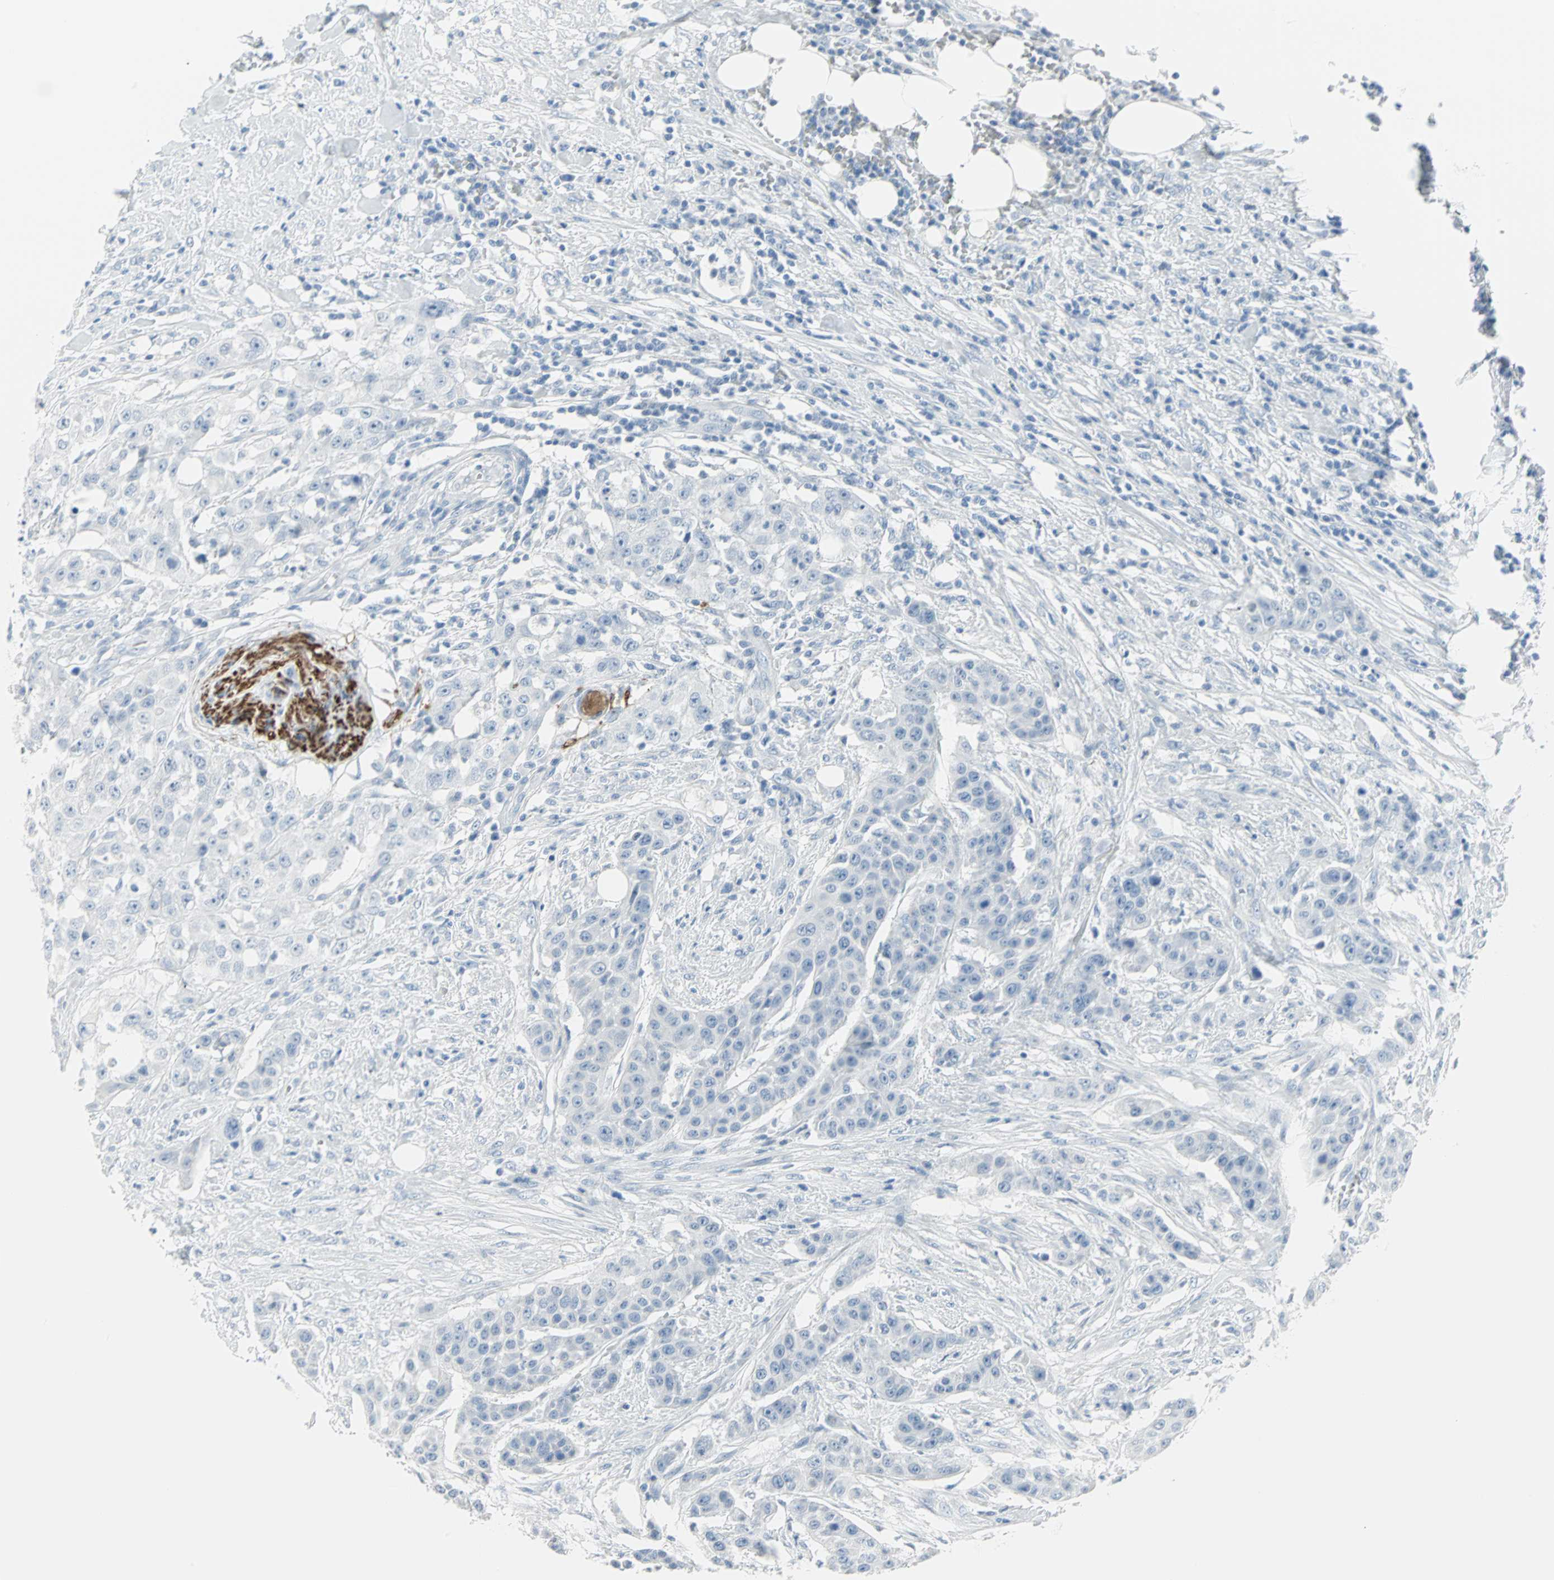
{"staining": {"intensity": "negative", "quantity": "none", "location": "none"}, "tissue": "urothelial cancer", "cell_type": "Tumor cells", "image_type": "cancer", "snomed": [{"axis": "morphology", "description": "Urothelial carcinoma, High grade"}, {"axis": "topography", "description": "Urinary bladder"}], "caption": "An image of high-grade urothelial carcinoma stained for a protein exhibits no brown staining in tumor cells.", "gene": "STX1A", "patient": {"sex": "male", "age": 74}}